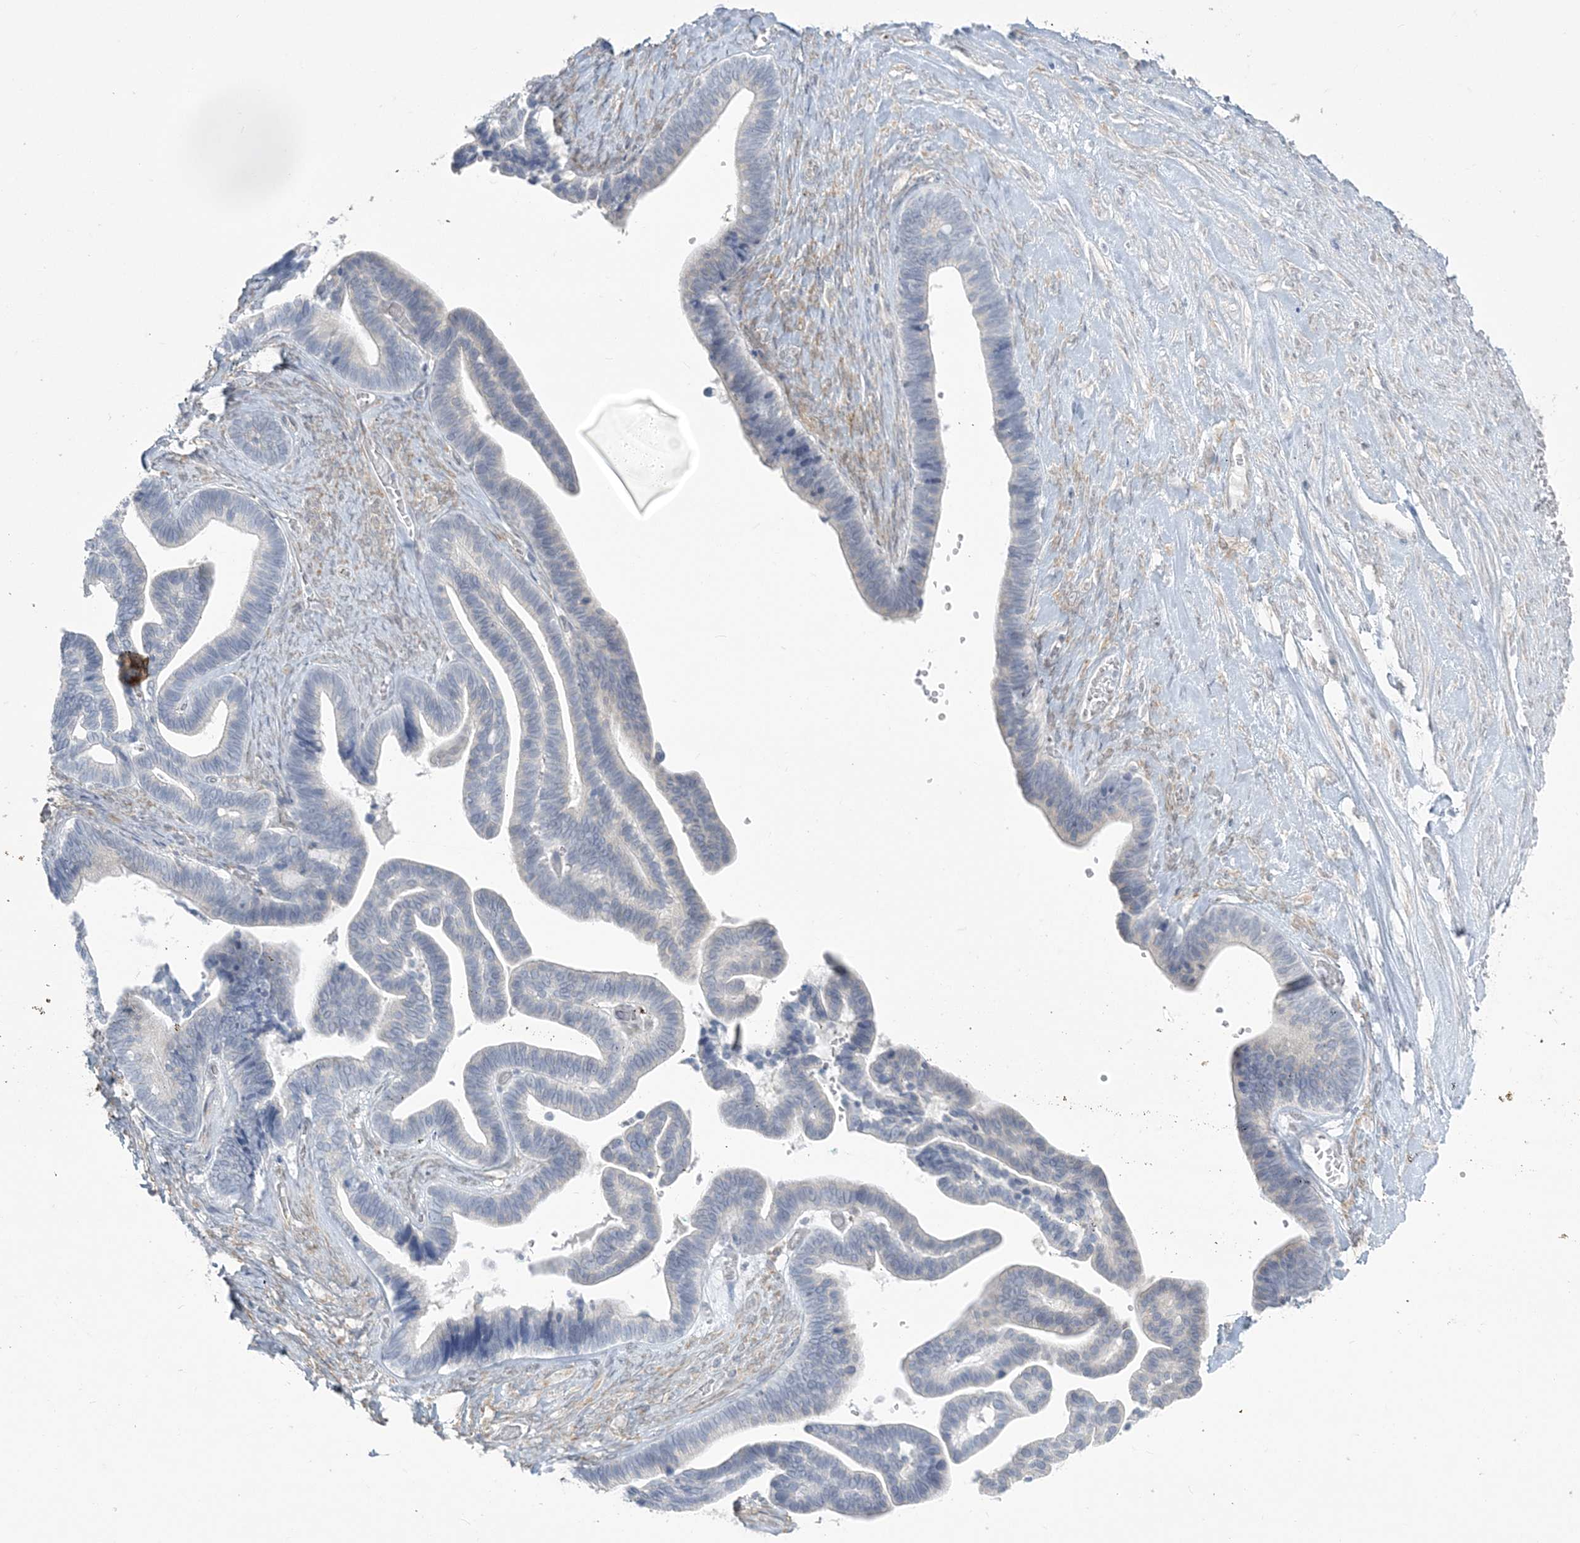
{"staining": {"intensity": "negative", "quantity": "none", "location": "none"}, "tissue": "ovarian cancer", "cell_type": "Tumor cells", "image_type": "cancer", "snomed": [{"axis": "morphology", "description": "Cystadenocarcinoma, serous, NOS"}, {"axis": "topography", "description": "Ovary"}], "caption": "Immunohistochemical staining of ovarian serous cystadenocarcinoma reveals no significant positivity in tumor cells.", "gene": "ZC3H6", "patient": {"sex": "female", "age": 56}}